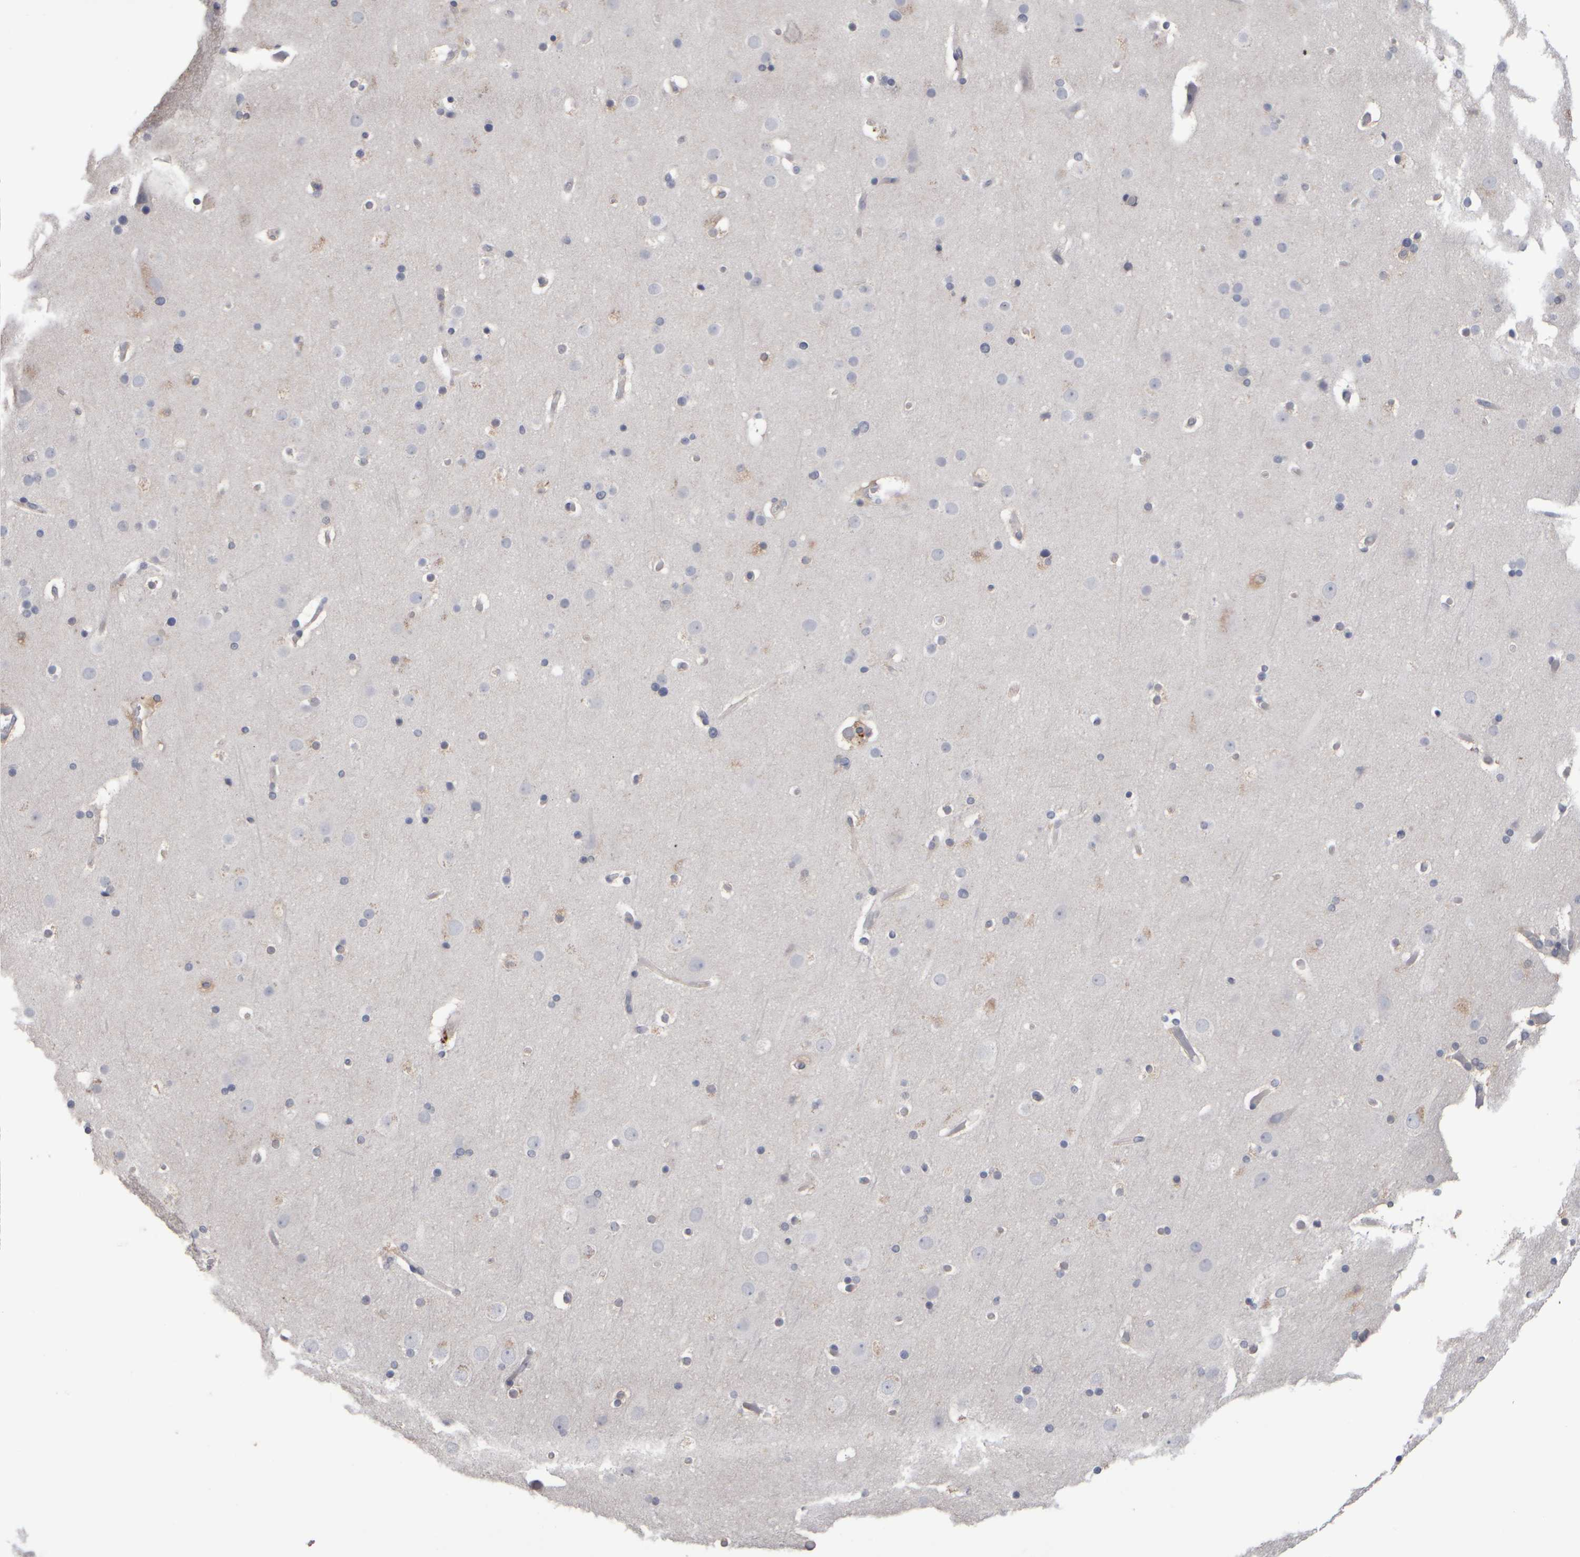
{"staining": {"intensity": "negative", "quantity": "none", "location": "none"}, "tissue": "cerebral cortex", "cell_type": "Endothelial cells", "image_type": "normal", "snomed": [{"axis": "morphology", "description": "Normal tissue, NOS"}, {"axis": "topography", "description": "Cerebral cortex"}], "caption": "Endothelial cells show no significant expression in unremarkable cerebral cortex.", "gene": "EPHX2", "patient": {"sex": "male", "age": 57}}